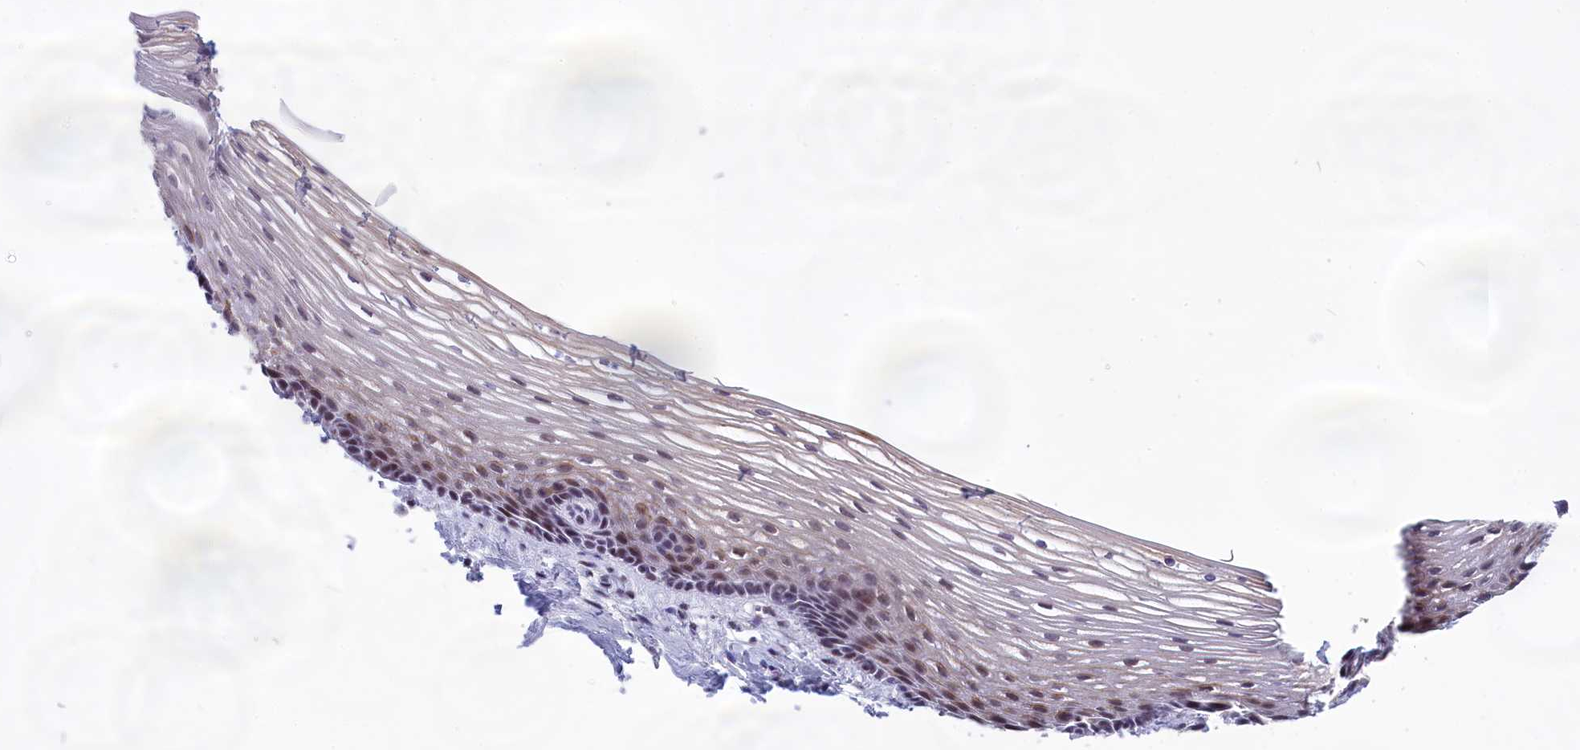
{"staining": {"intensity": "moderate", "quantity": "25%-75%", "location": "cytoplasmic/membranous,nuclear"}, "tissue": "vagina", "cell_type": "Squamous epithelial cells", "image_type": "normal", "snomed": [{"axis": "morphology", "description": "Normal tissue, NOS"}, {"axis": "topography", "description": "Vagina"}], "caption": "DAB (3,3'-diaminobenzidine) immunohistochemical staining of benign vagina demonstrates moderate cytoplasmic/membranous,nuclear protein expression in approximately 25%-75% of squamous epithelial cells.", "gene": "SPIRE2", "patient": {"sex": "female", "age": 46}}